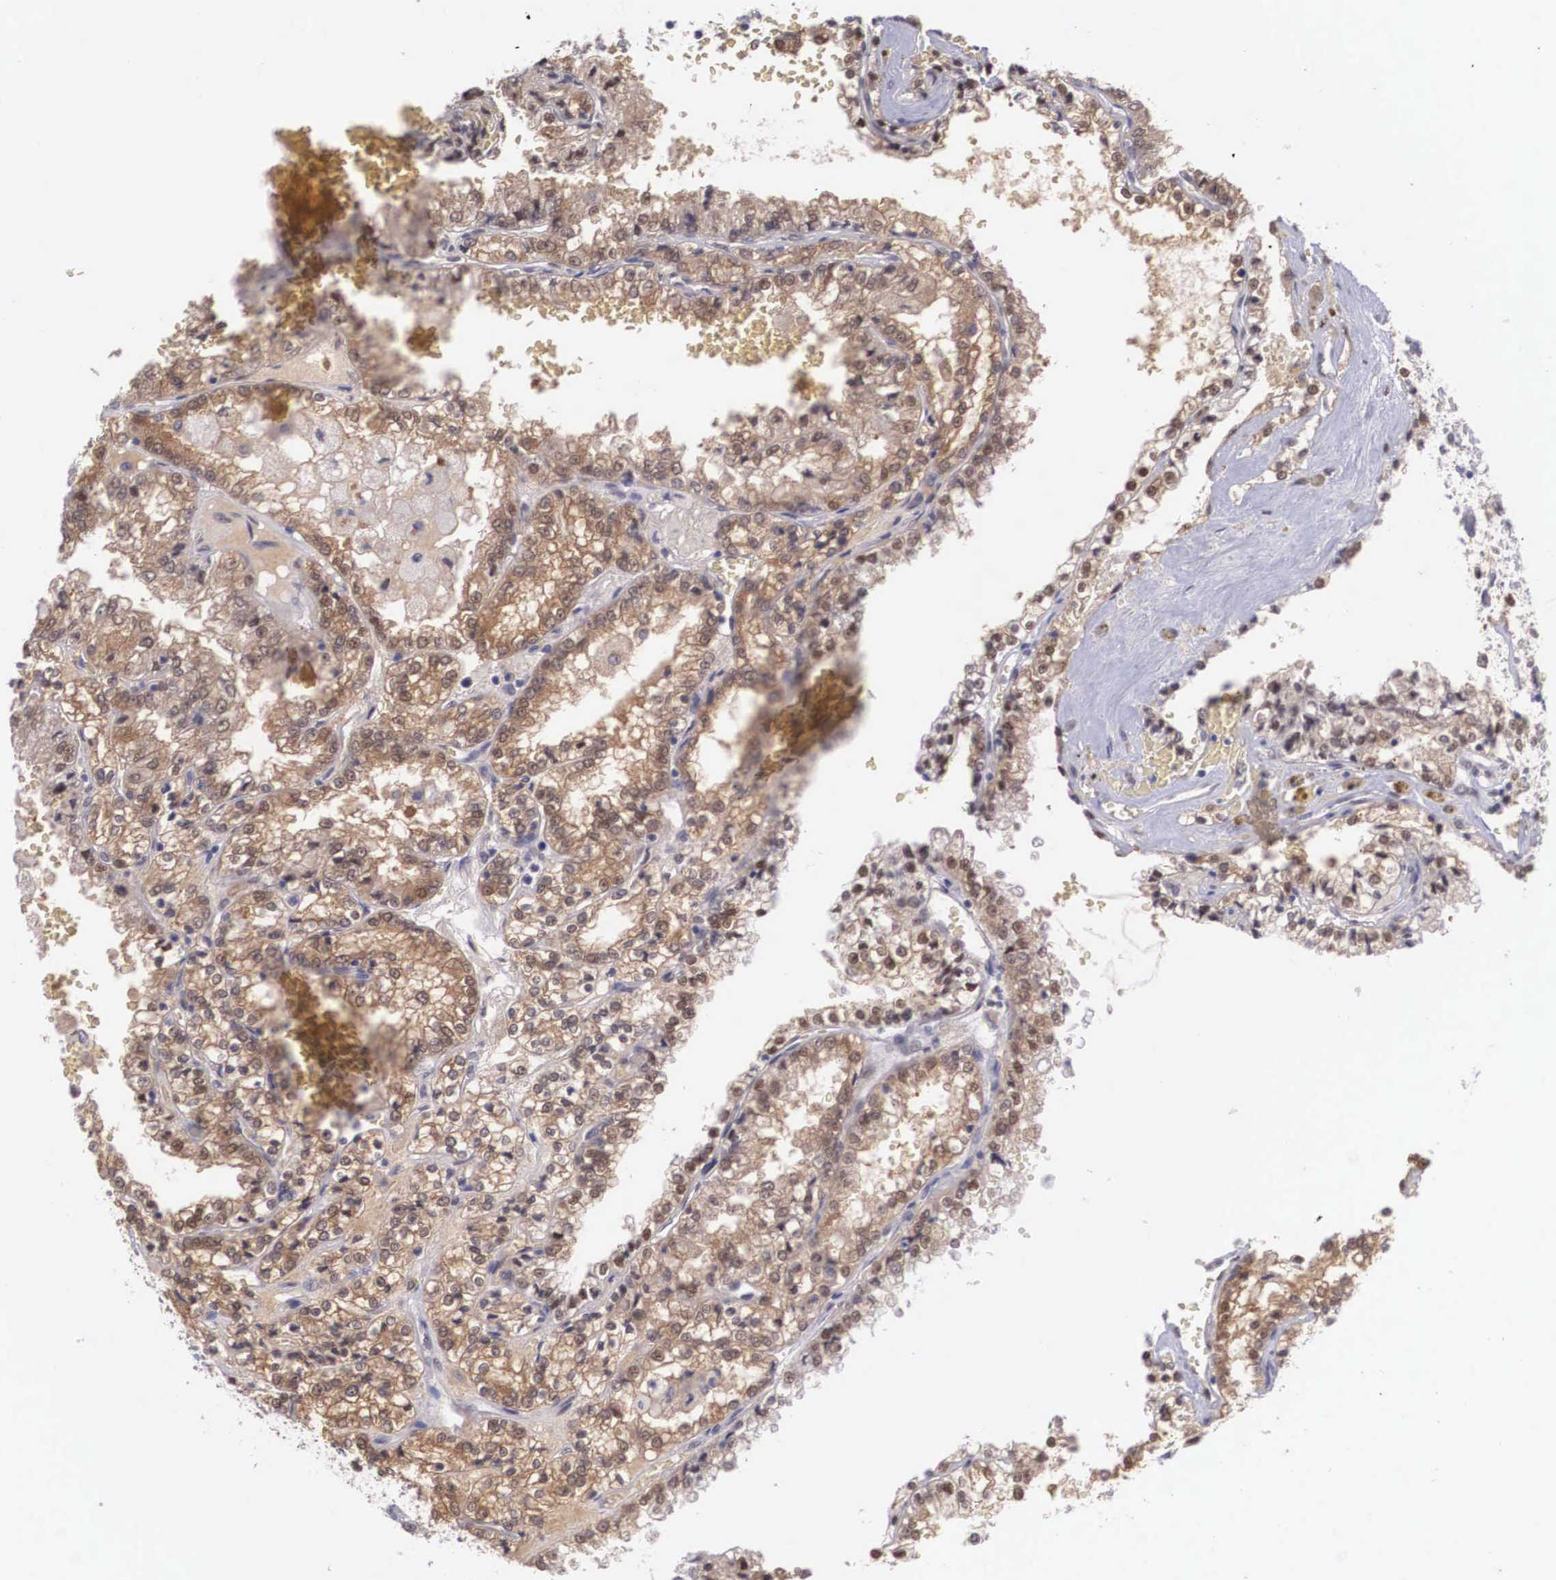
{"staining": {"intensity": "moderate", "quantity": ">75%", "location": "cytoplasmic/membranous,nuclear"}, "tissue": "renal cancer", "cell_type": "Tumor cells", "image_type": "cancer", "snomed": [{"axis": "morphology", "description": "Adenocarcinoma, NOS"}, {"axis": "topography", "description": "Kidney"}], "caption": "This is a histology image of IHC staining of renal cancer (adenocarcinoma), which shows moderate positivity in the cytoplasmic/membranous and nuclear of tumor cells.", "gene": "NINL", "patient": {"sex": "female", "age": 56}}